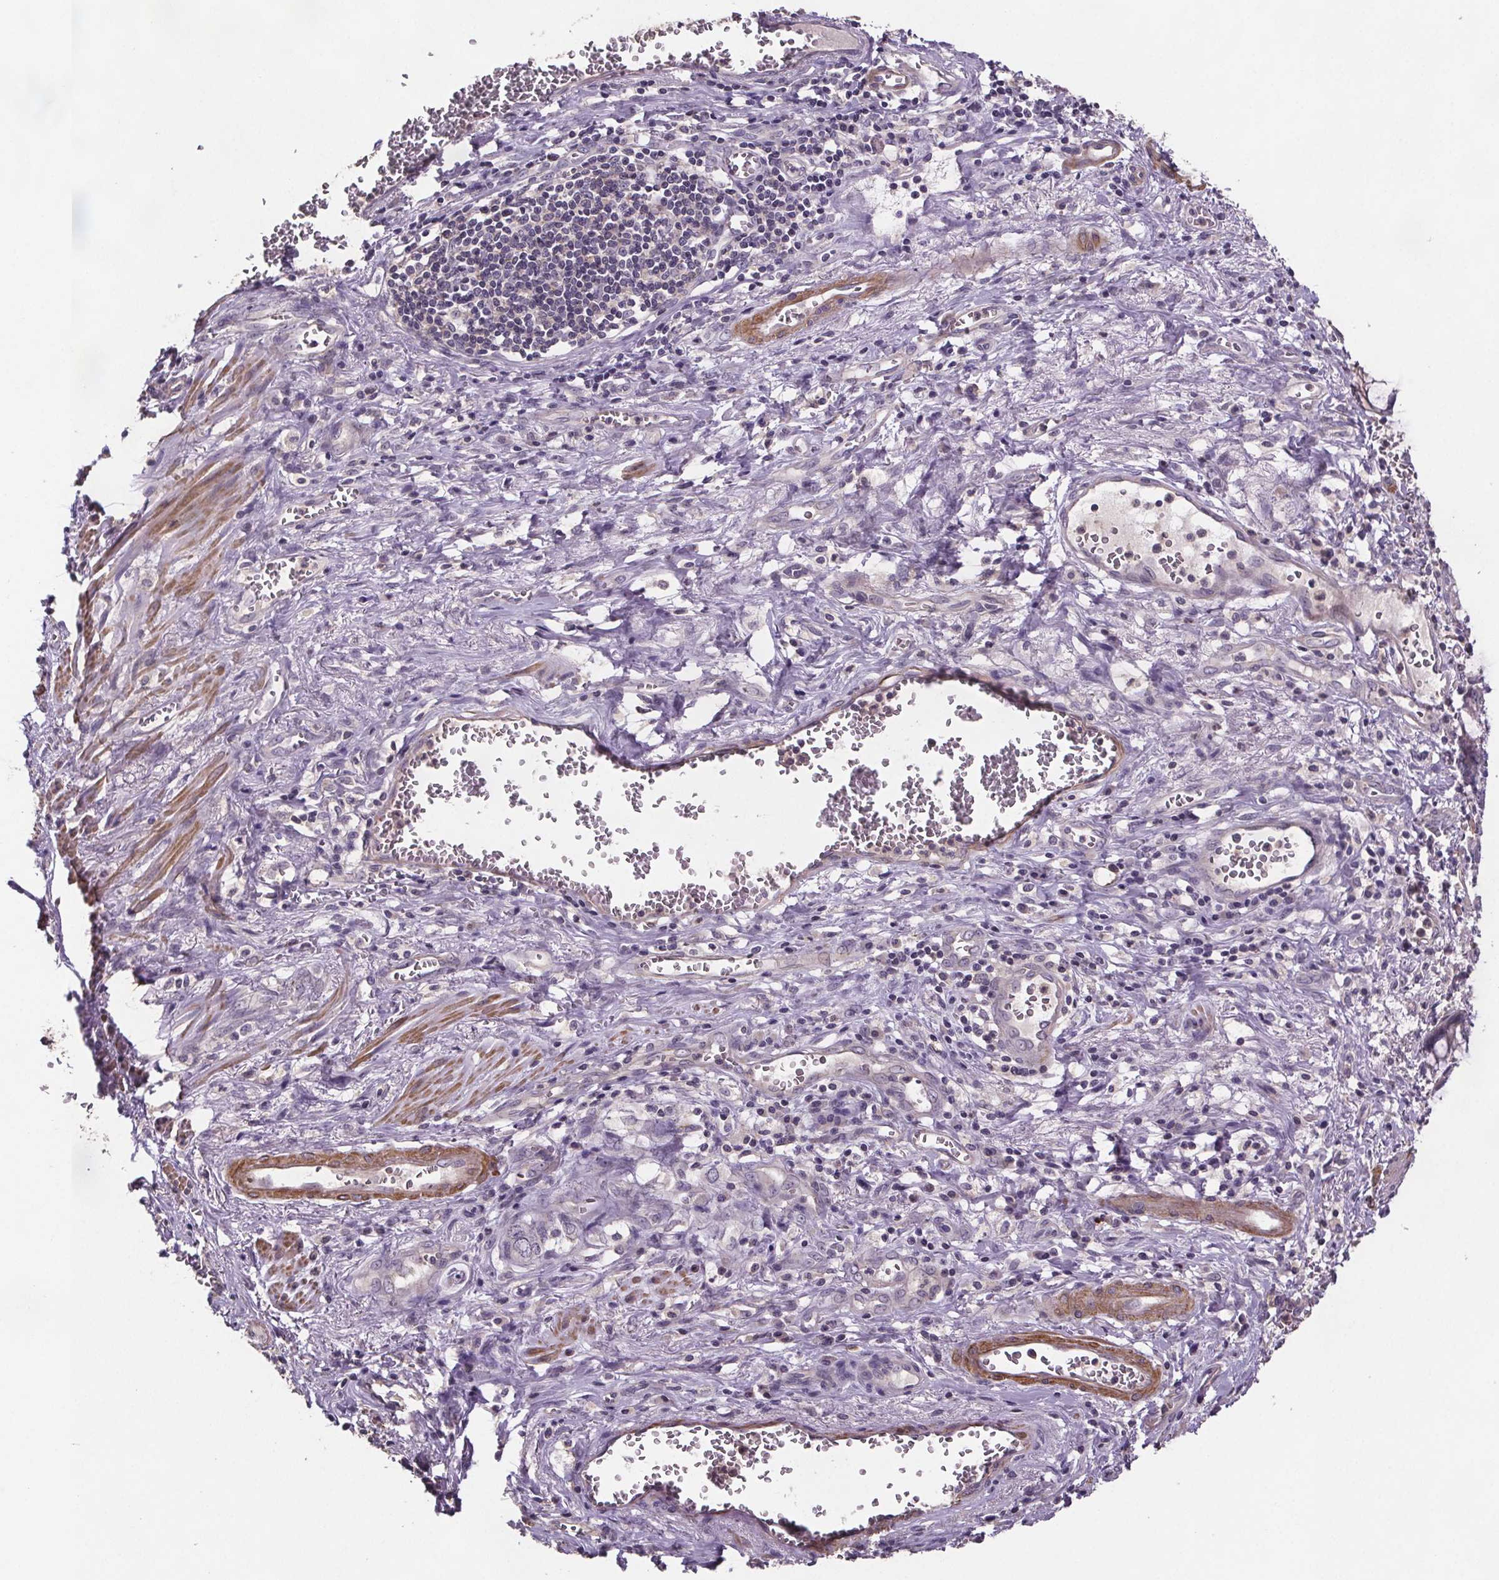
{"staining": {"intensity": "negative", "quantity": "none", "location": "none"}, "tissue": "stomach cancer", "cell_type": "Tumor cells", "image_type": "cancer", "snomed": [{"axis": "morphology", "description": "Normal tissue, NOS"}, {"axis": "morphology", "description": "Adenocarcinoma, NOS"}, {"axis": "topography", "description": "Esophagus"}, {"axis": "topography", "description": "Stomach, upper"}], "caption": "Immunohistochemistry (IHC) of human stomach cancer (adenocarcinoma) displays no expression in tumor cells.", "gene": "CLN3", "patient": {"sex": "male", "age": 74}}